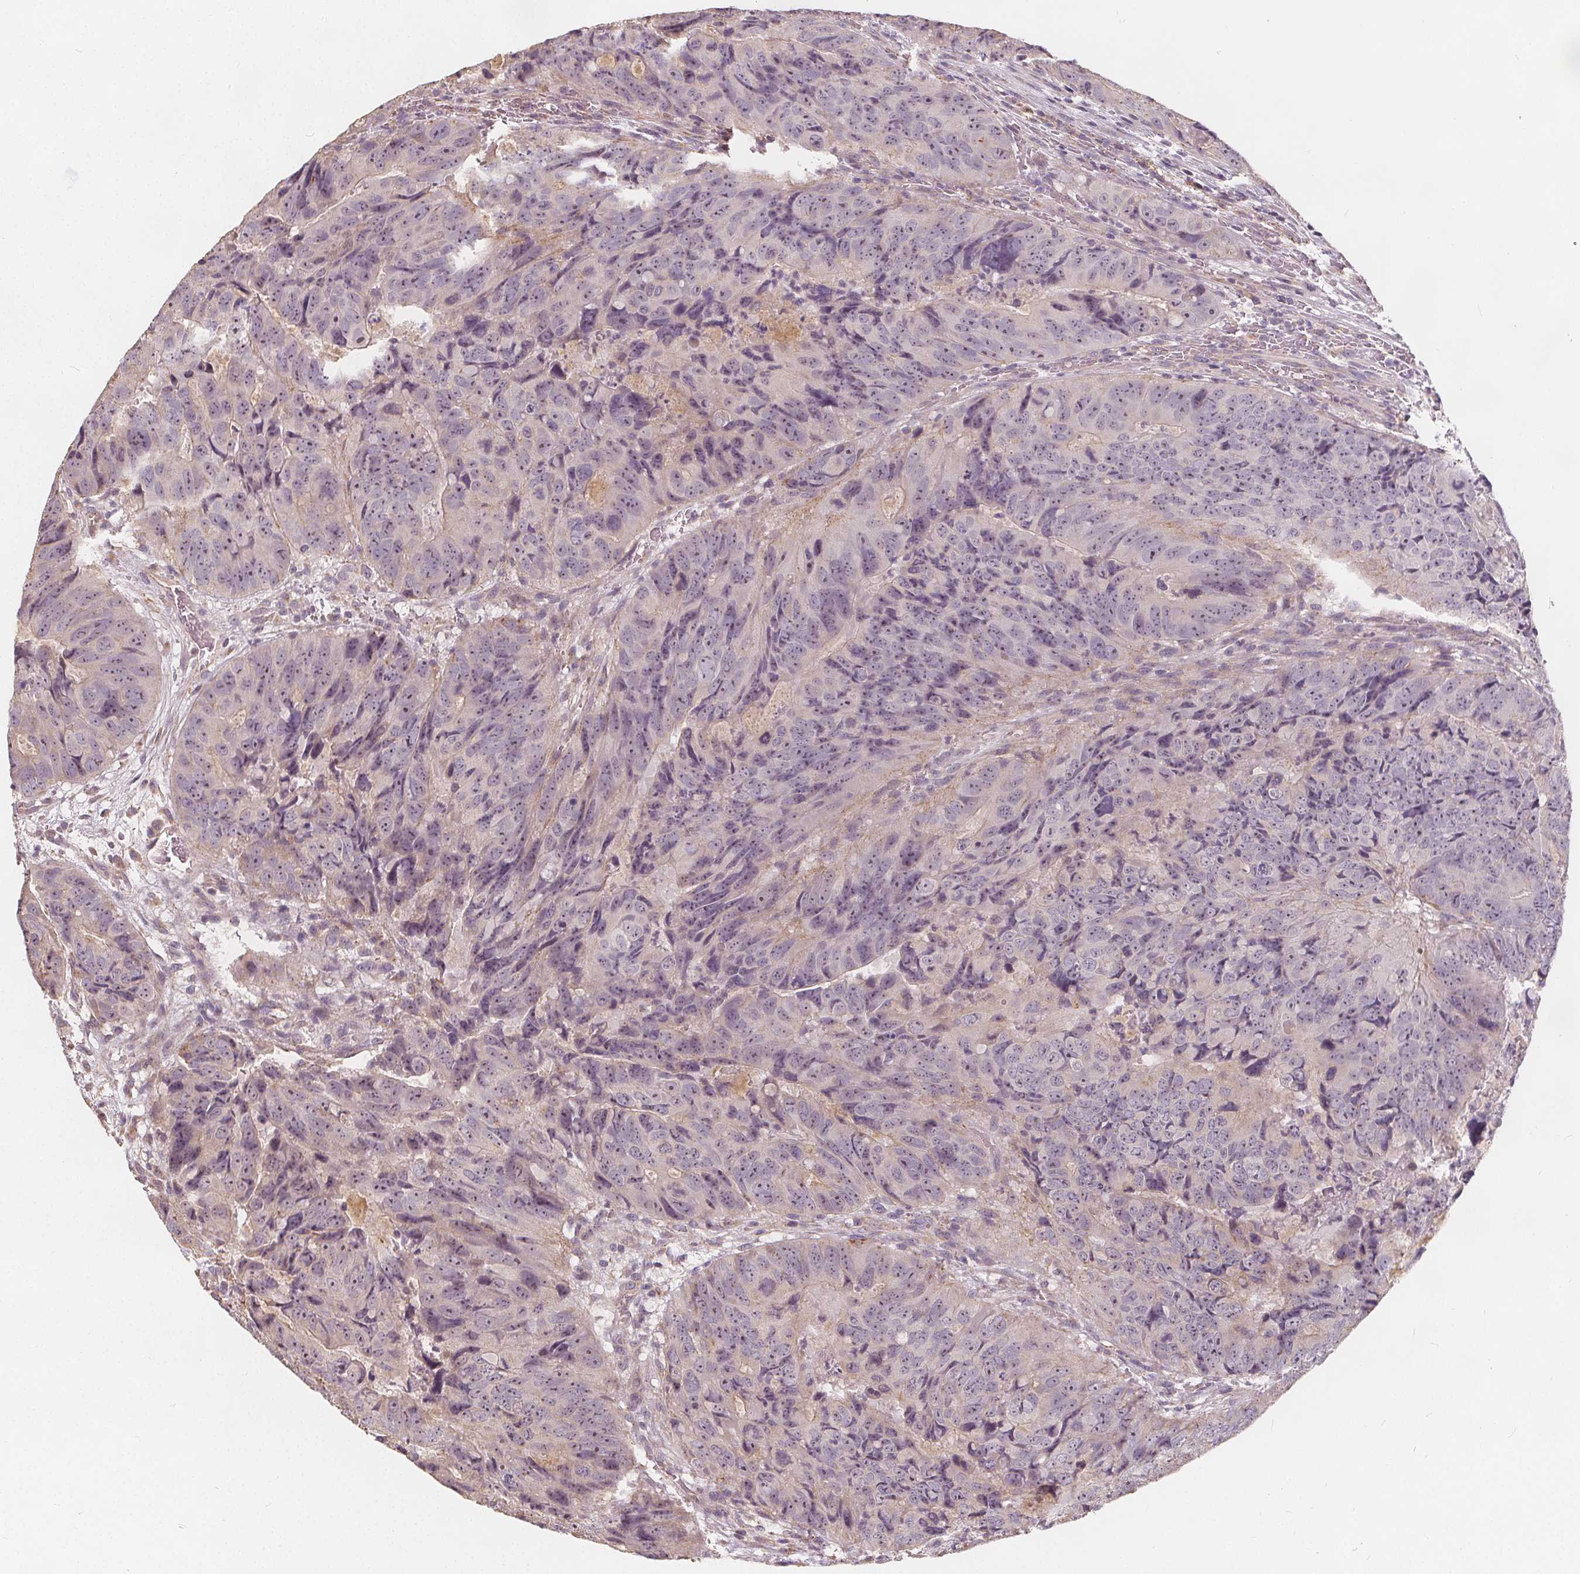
{"staining": {"intensity": "negative", "quantity": "none", "location": "none"}, "tissue": "colorectal cancer", "cell_type": "Tumor cells", "image_type": "cancer", "snomed": [{"axis": "morphology", "description": "Adenocarcinoma, NOS"}, {"axis": "topography", "description": "Colon"}], "caption": "Immunohistochemistry (IHC) of human colorectal adenocarcinoma shows no positivity in tumor cells.", "gene": "DRC3", "patient": {"sex": "male", "age": 79}}